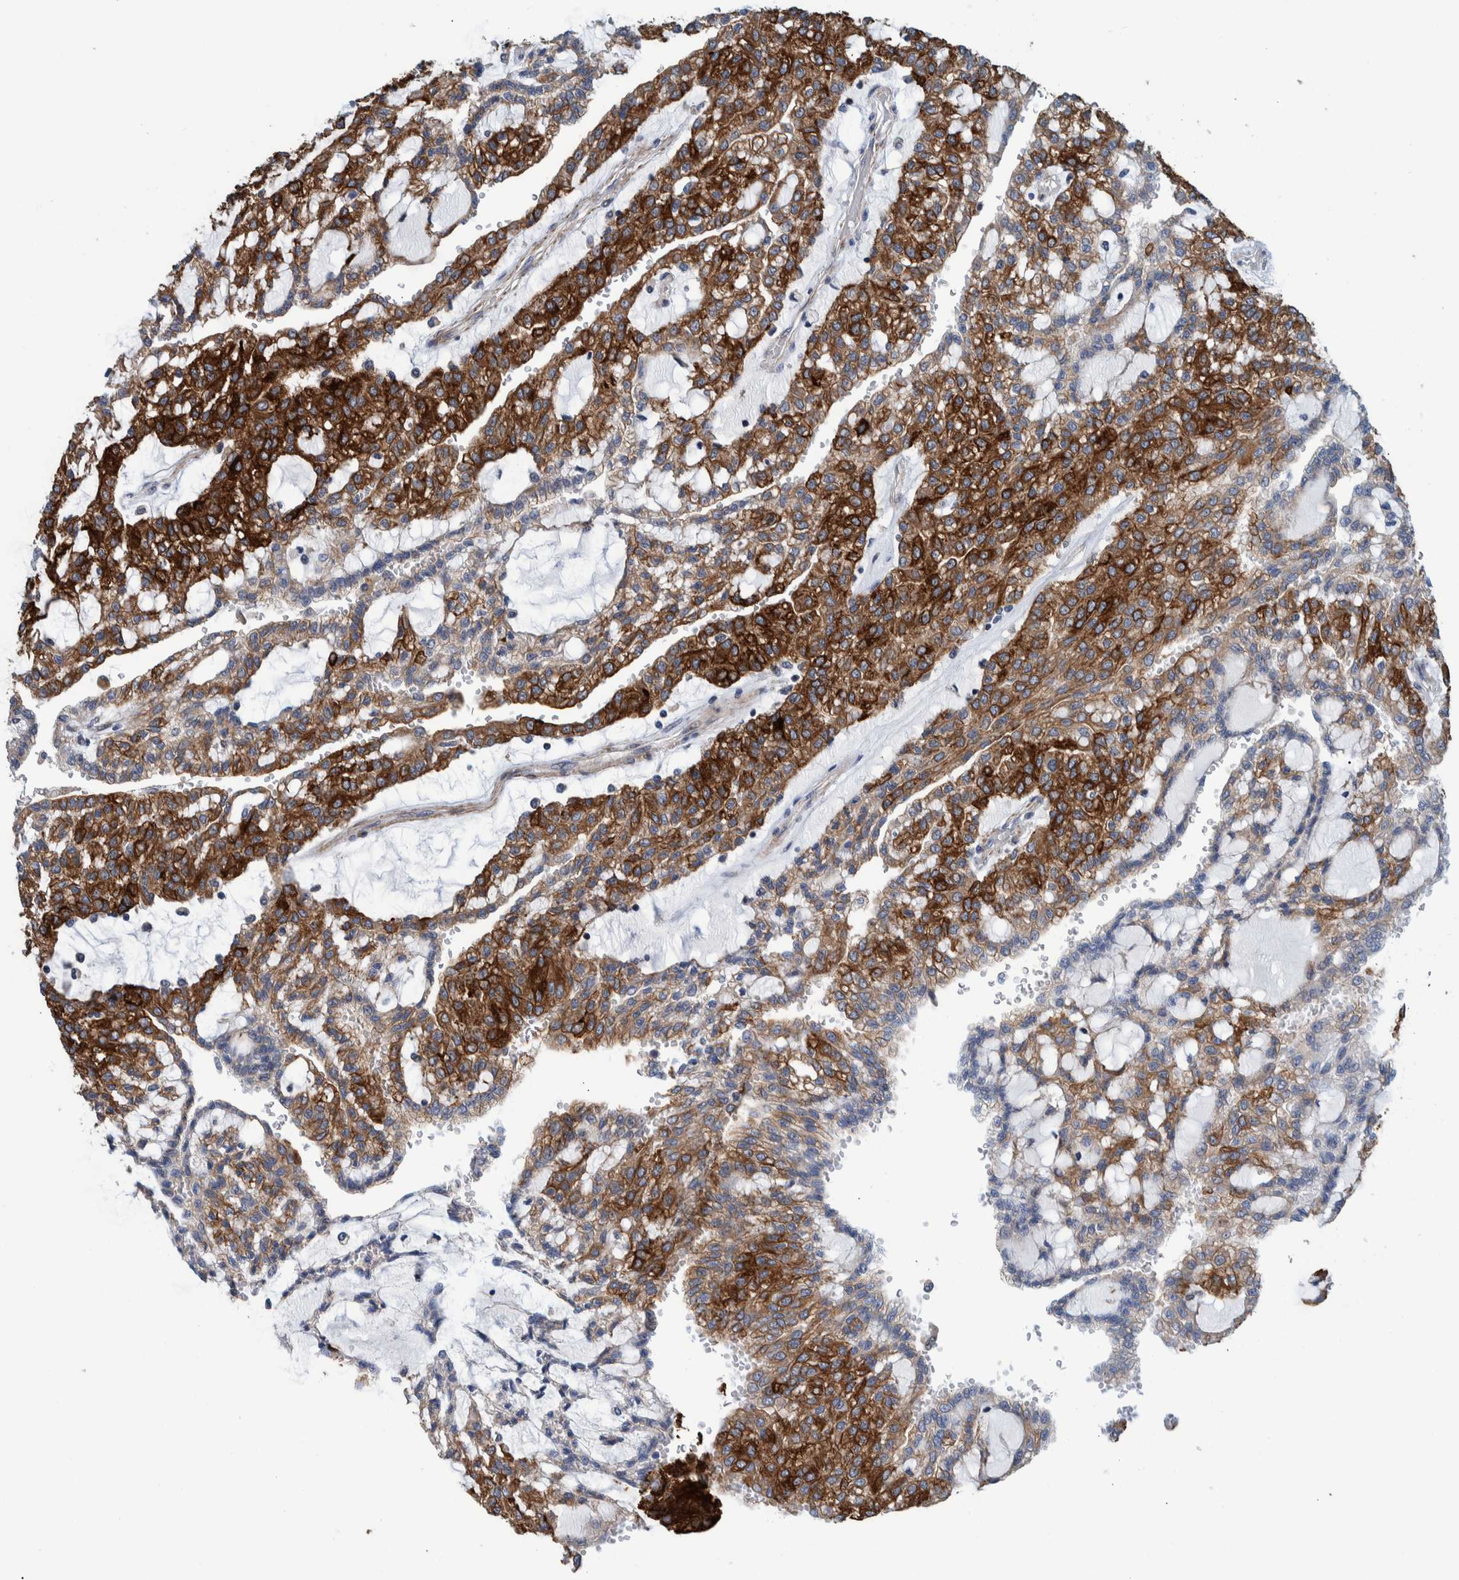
{"staining": {"intensity": "strong", "quantity": ">75%", "location": "cytoplasmic/membranous"}, "tissue": "renal cancer", "cell_type": "Tumor cells", "image_type": "cancer", "snomed": [{"axis": "morphology", "description": "Adenocarcinoma, NOS"}, {"axis": "topography", "description": "Kidney"}], "caption": "Approximately >75% of tumor cells in human adenocarcinoma (renal) reveal strong cytoplasmic/membranous protein expression as visualized by brown immunohistochemical staining.", "gene": "MKS1", "patient": {"sex": "male", "age": 63}}